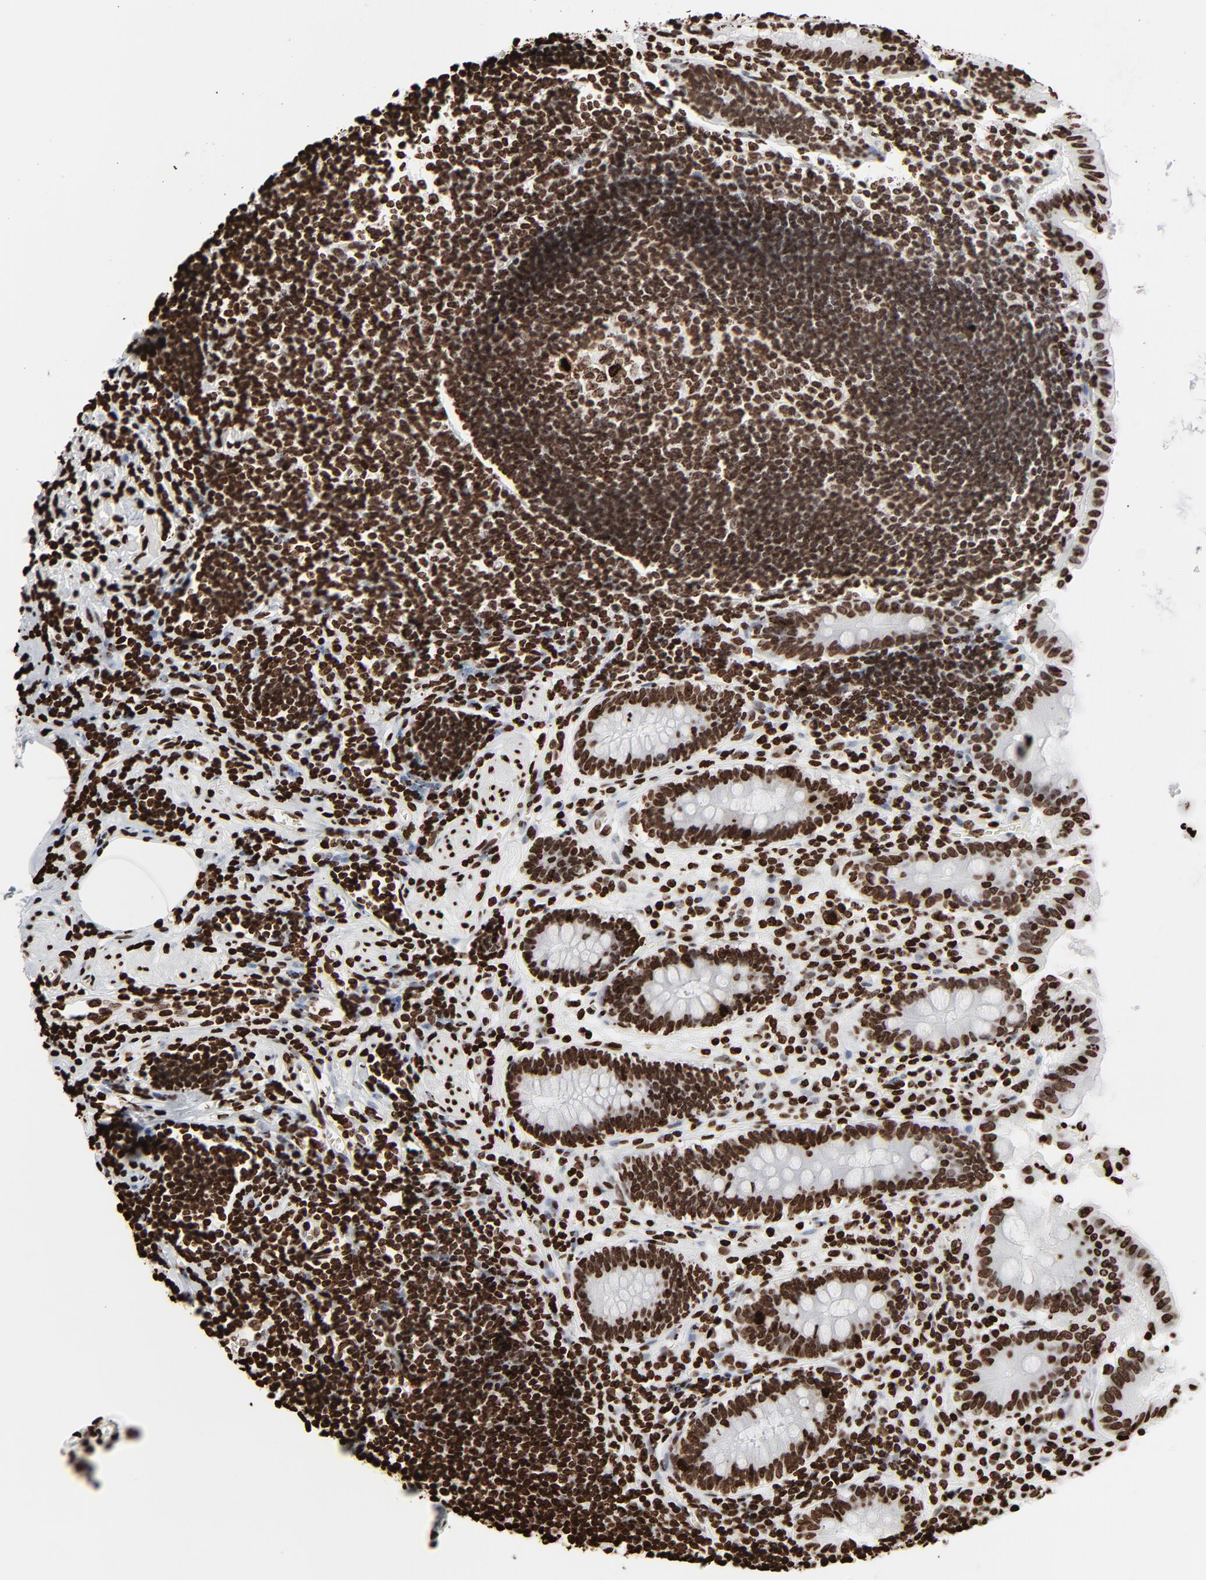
{"staining": {"intensity": "strong", "quantity": ">75%", "location": "nuclear"}, "tissue": "appendix", "cell_type": "Glandular cells", "image_type": "normal", "snomed": [{"axis": "morphology", "description": "Normal tissue, NOS"}, {"axis": "topography", "description": "Appendix"}], "caption": "Brown immunohistochemical staining in unremarkable appendix exhibits strong nuclear expression in approximately >75% of glandular cells.", "gene": "H3", "patient": {"sex": "female", "age": 50}}